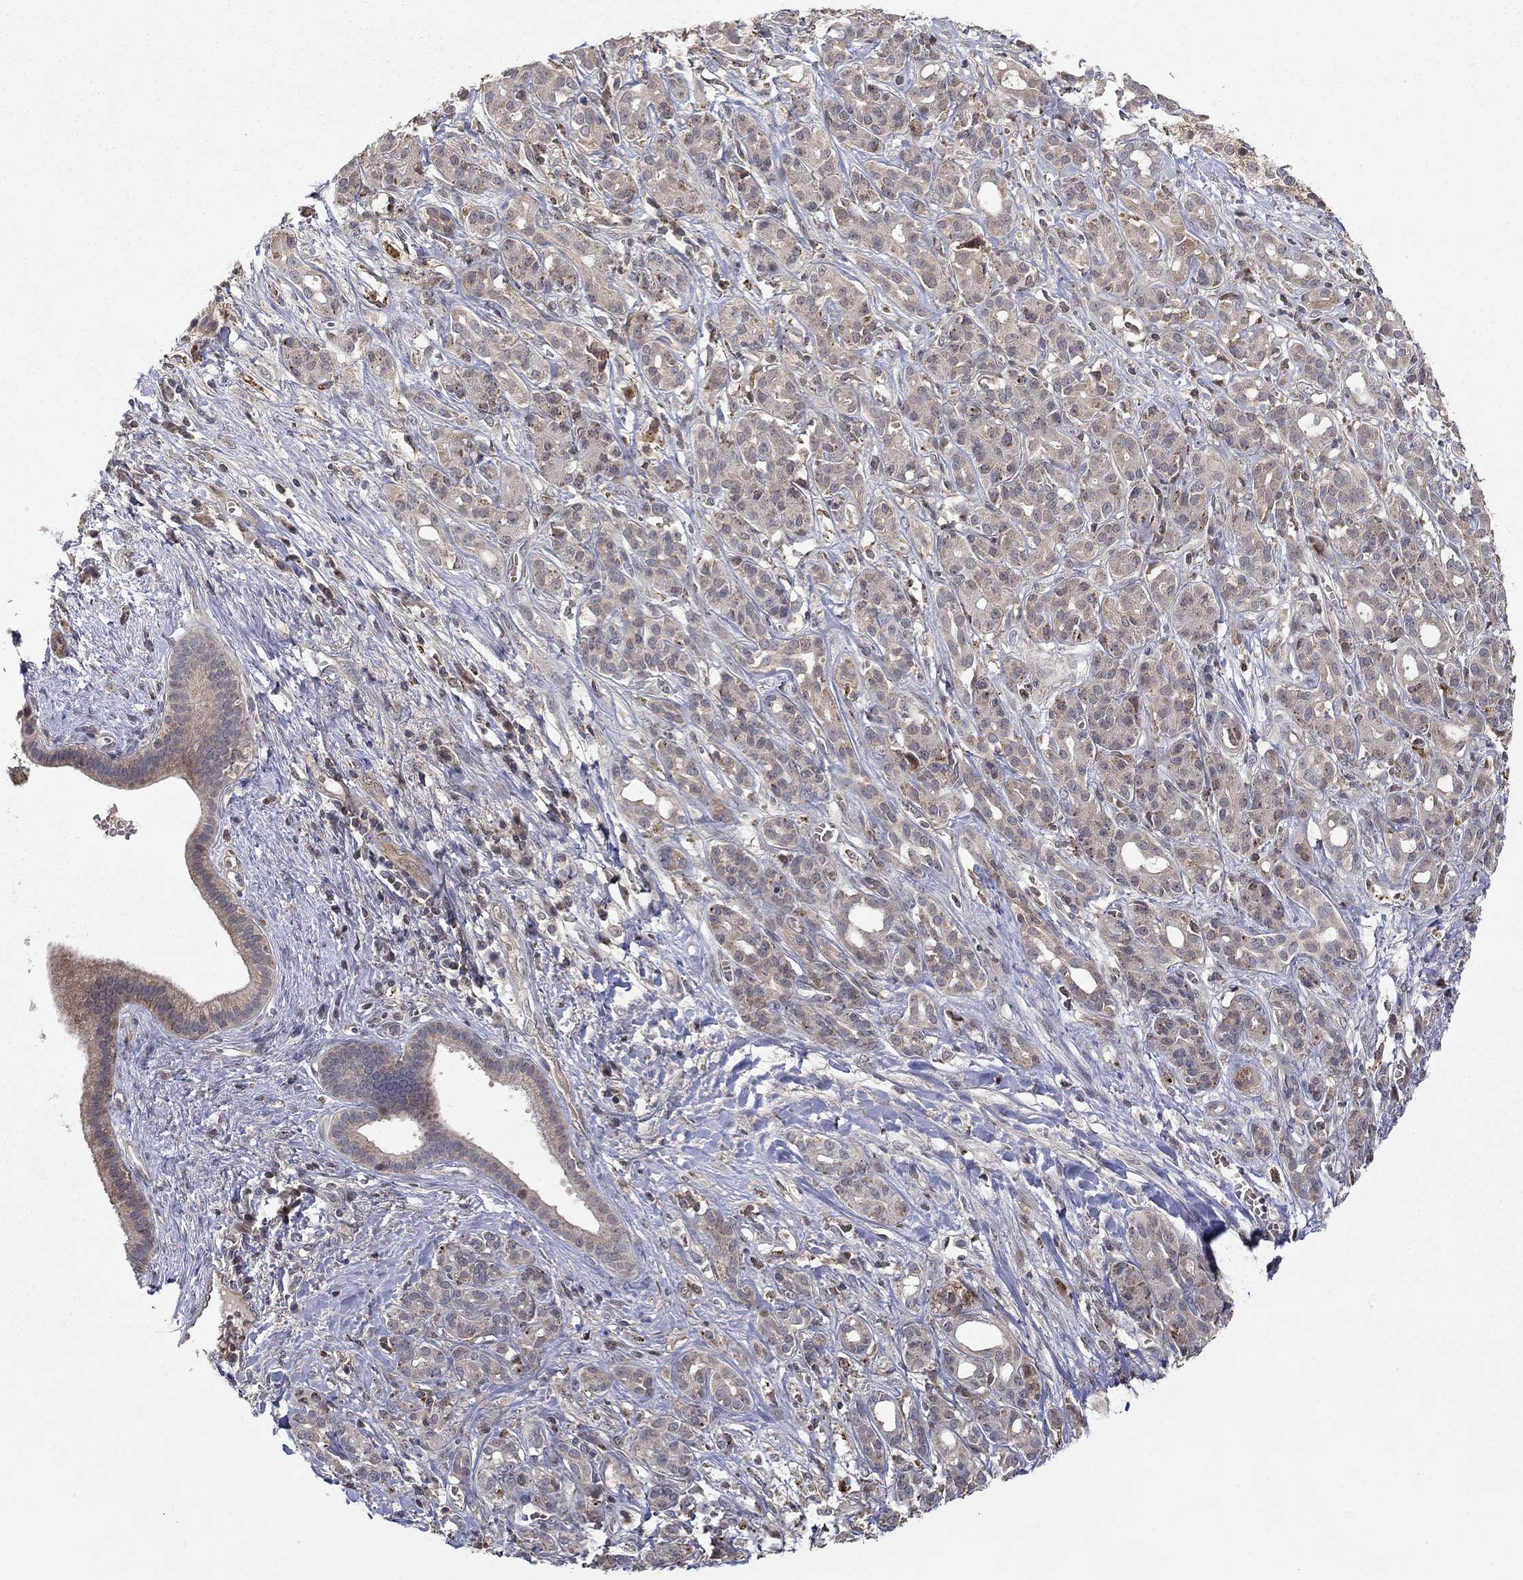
{"staining": {"intensity": "weak", "quantity": "25%-75%", "location": "cytoplasmic/membranous"}, "tissue": "pancreatic cancer", "cell_type": "Tumor cells", "image_type": "cancer", "snomed": [{"axis": "morphology", "description": "Adenocarcinoma, NOS"}, {"axis": "topography", "description": "Pancreas"}], "caption": "Protein expression analysis of human pancreatic cancer reveals weak cytoplasmic/membranous staining in approximately 25%-75% of tumor cells.", "gene": "LPCAT4", "patient": {"sex": "male", "age": 61}}